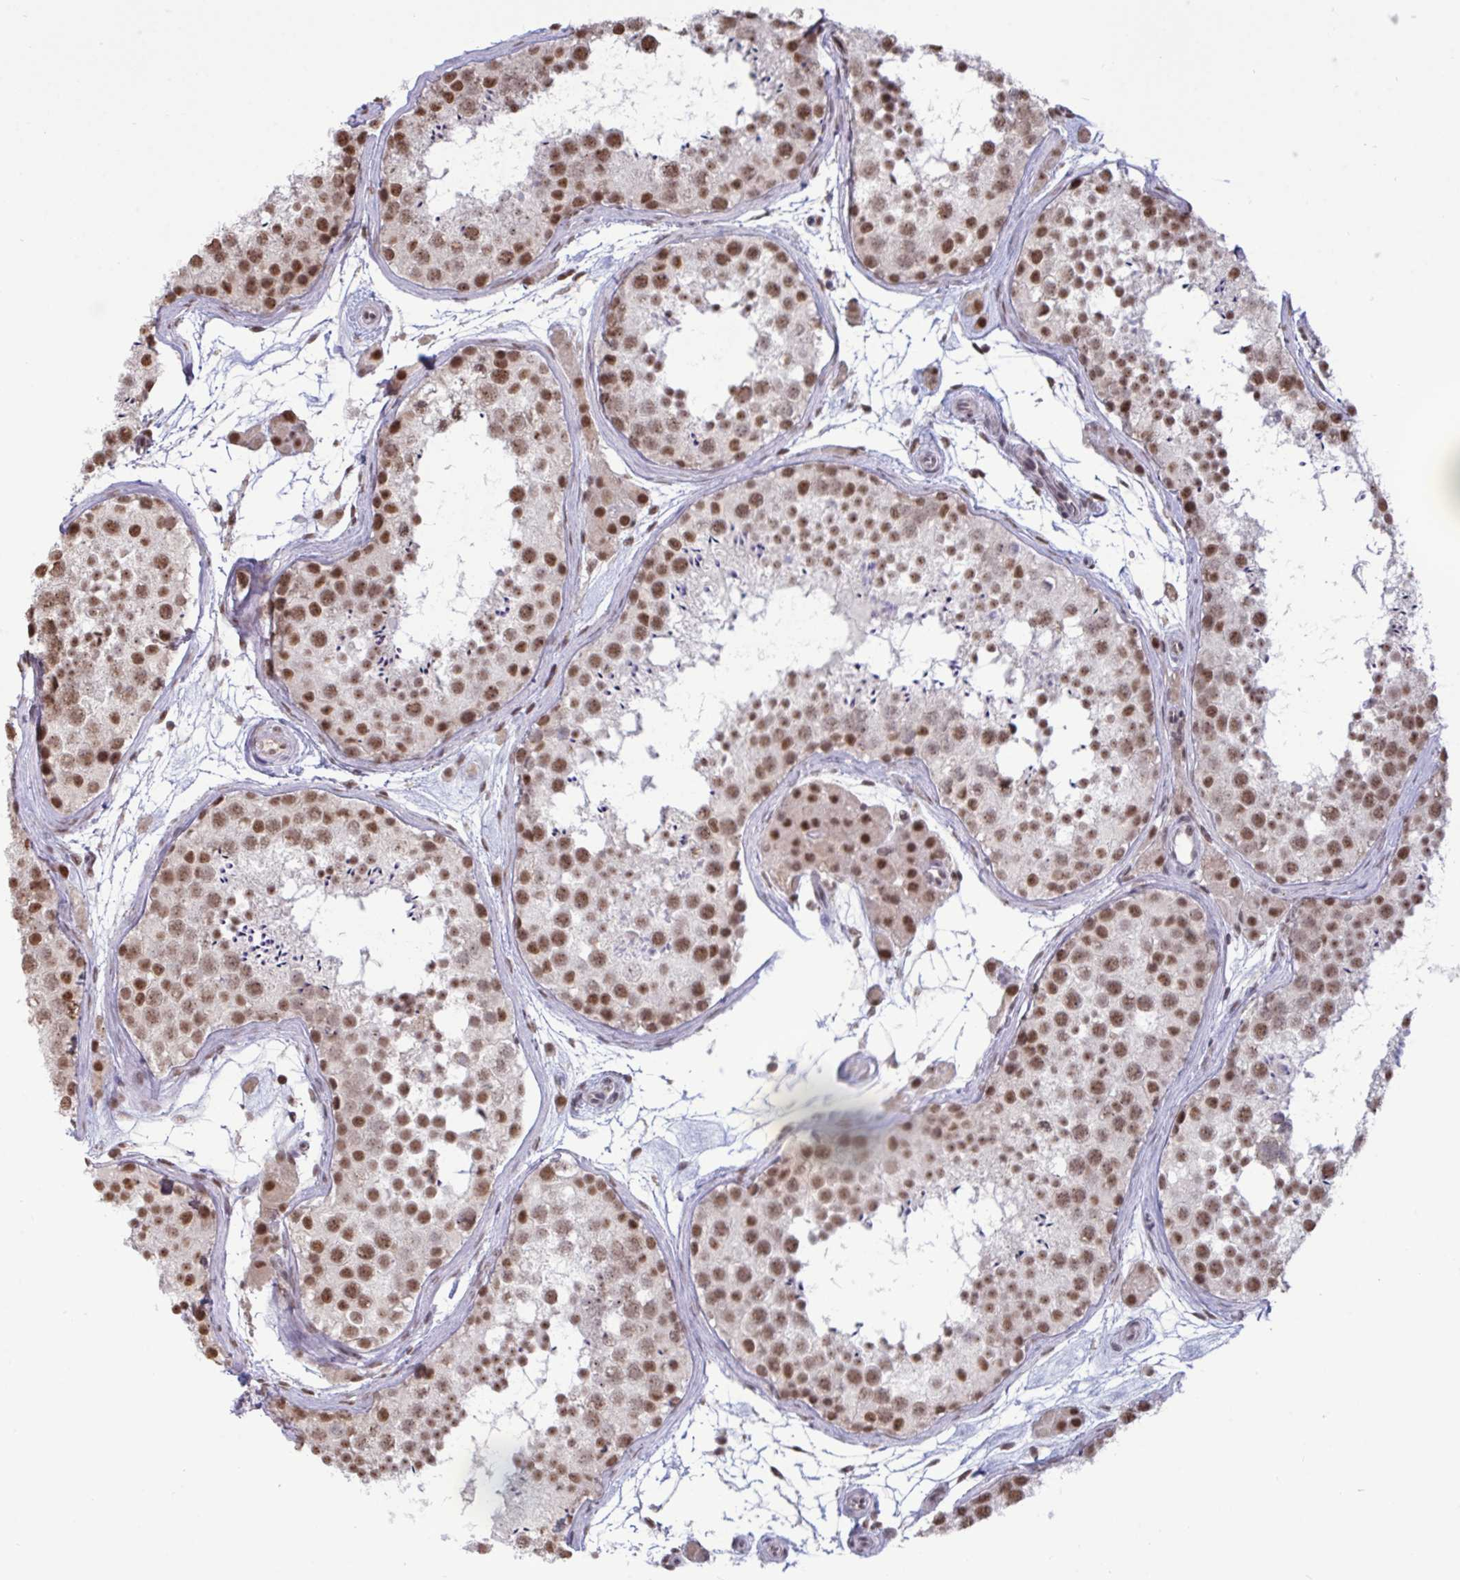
{"staining": {"intensity": "moderate", "quantity": ">75%", "location": "nuclear"}, "tissue": "testis", "cell_type": "Cells in seminiferous ducts", "image_type": "normal", "snomed": [{"axis": "morphology", "description": "Normal tissue, NOS"}, {"axis": "topography", "description": "Testis"}], "caption": "Normal testis was stained to show a protein in brown. There is medium levels of moderate nuclear staining in approximately >75% of cells in seminiferous ducts. (brown staining indicates protein expression, while blue staining denotes nuclei).", "gene": "PUF60", "patient": {"sex": "male", "age": 41}}